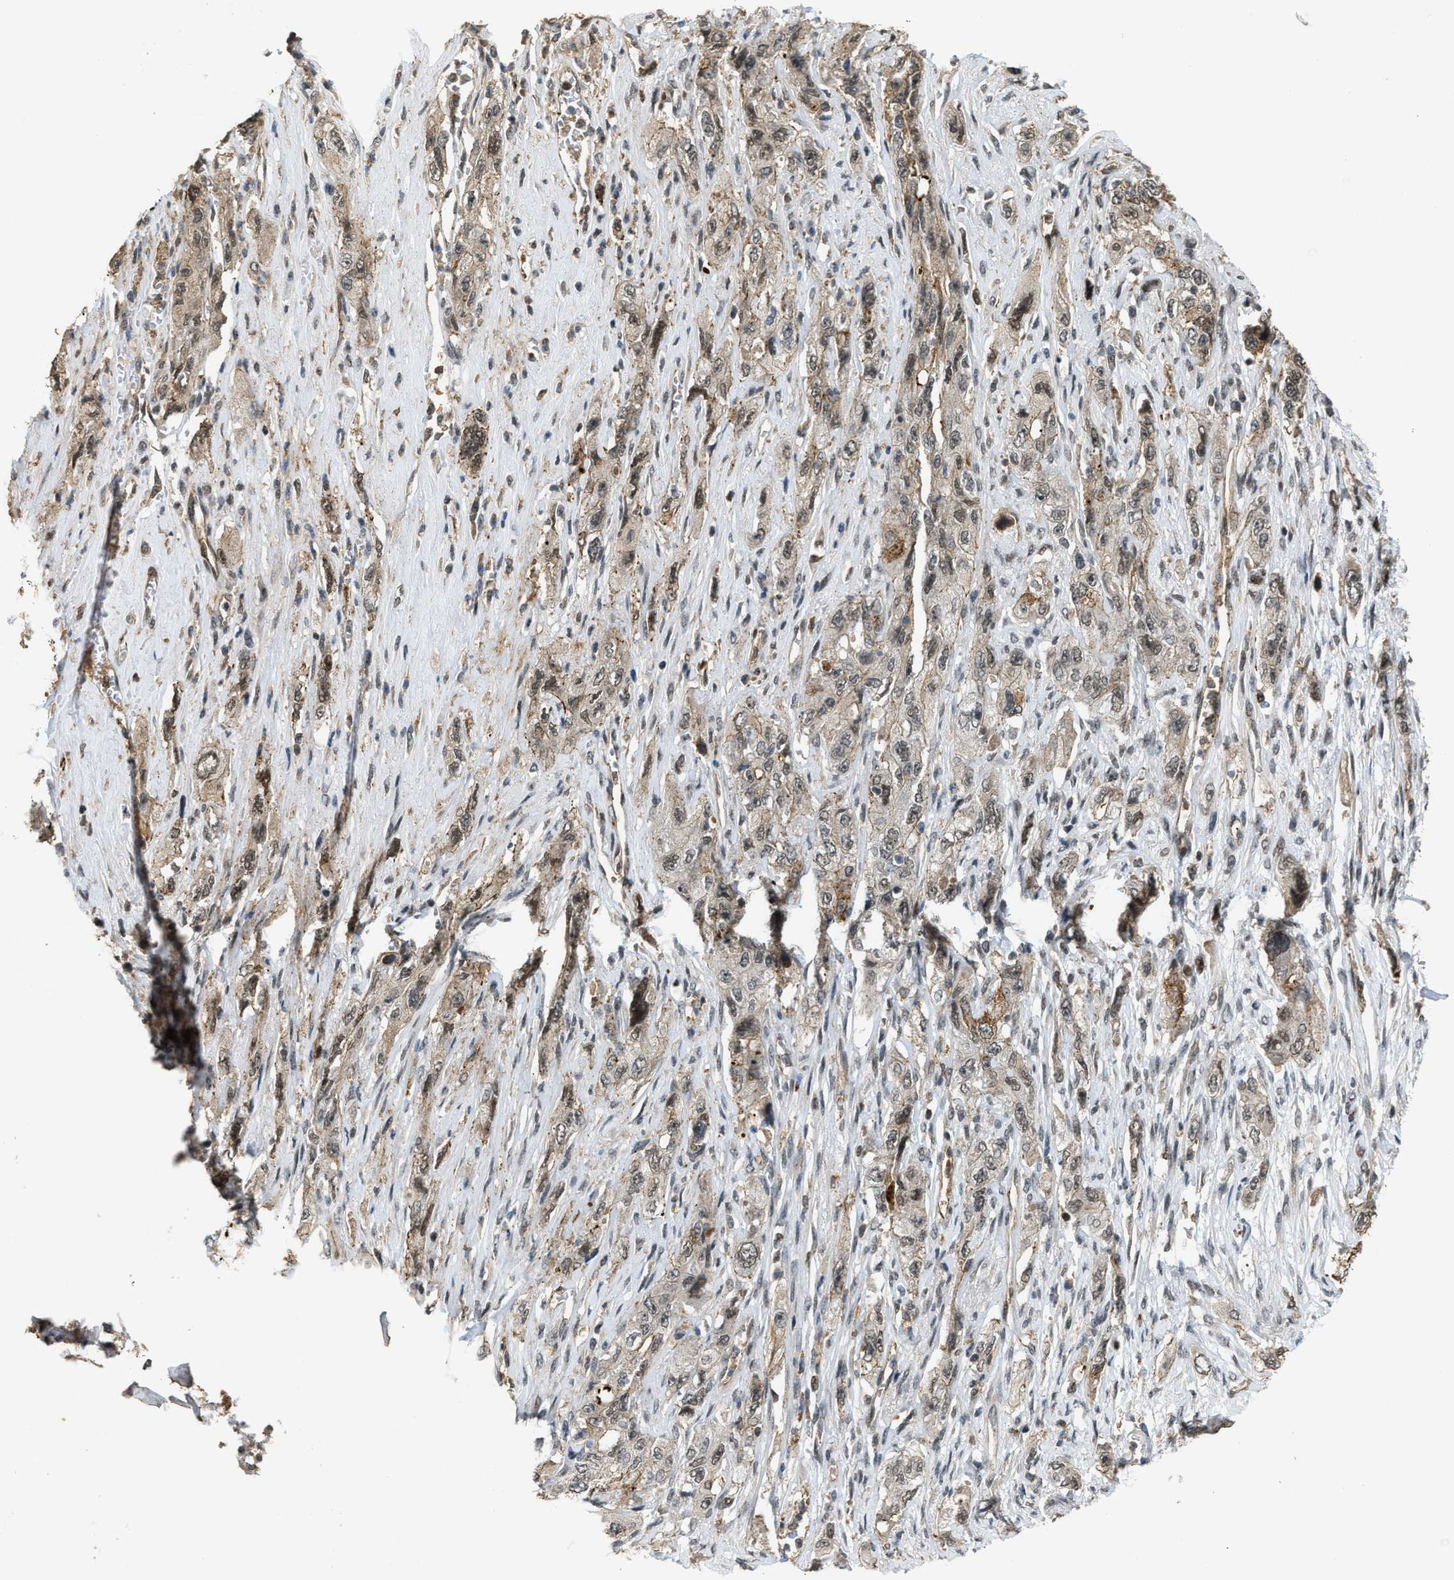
{"staining": {"intensity": "weak", "quantity": ">75%", "location": "cytoplasmic/membranous,nuclear"}, "tissue": "pancreatic cancer", "cell_type": "Tumor cells", "image_type": "cancer", "snomed": [{"axis": "morphology", "description": "Adenocarcinoma, NOS"}, {"axis": "topography", "description": "Pancreas"}], "caption": "IHC staining of pancreatic adenocarcinoma, which exhibits low levels of weak cytoplasmic/membranous and nuclear positivity in about >75% of tumor cells indicating weak cytoplasmic/membranous and nuclear protein staining. The staining was performed using DAB (3,3'-diaminobenzidine) (brown) for protein detection and nuclei were counterstained in hematoxylin (blue).", "gene": "DPF2", "patient": {"sex": "female", "age": 73}}